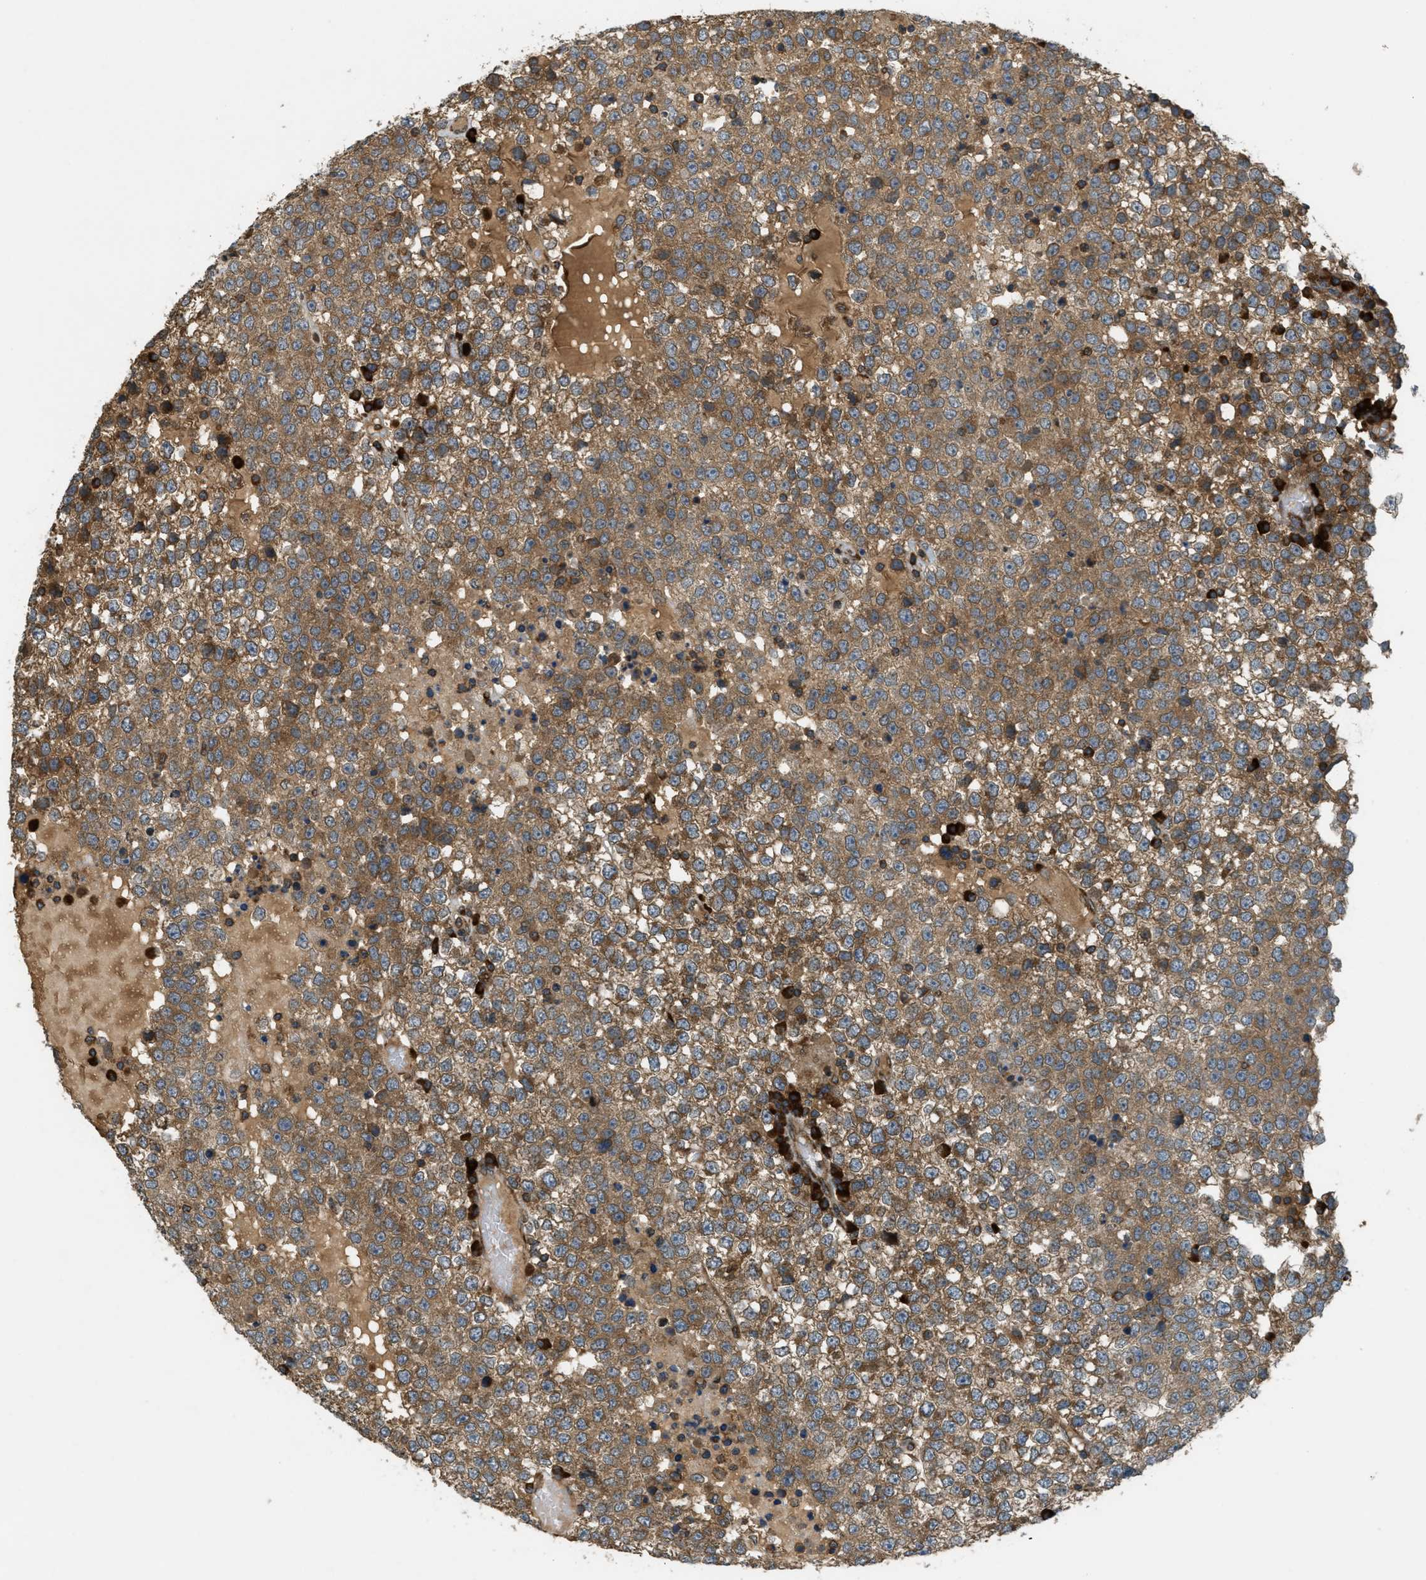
{"staining": {"intensity": "moderate", "quantity": ">75%", "location": "cytoplasmic/membranous"}, "tissue": "testis cancer", "cell_type": "Tumor cells", "image_type": "cancer", "snomed": [{"axis": "morphology", "description": "Seminoma, NOS"}, {"axis": "topography", "description": "Testis"}], "caption": "Tumor cells reveal medium levels of moderate cytoplasmic/membranous staining in approximately >75% of cells in human testis seminoma.", "gene": "PCDH18", "patient": {"sex": "male", "age": 65}}